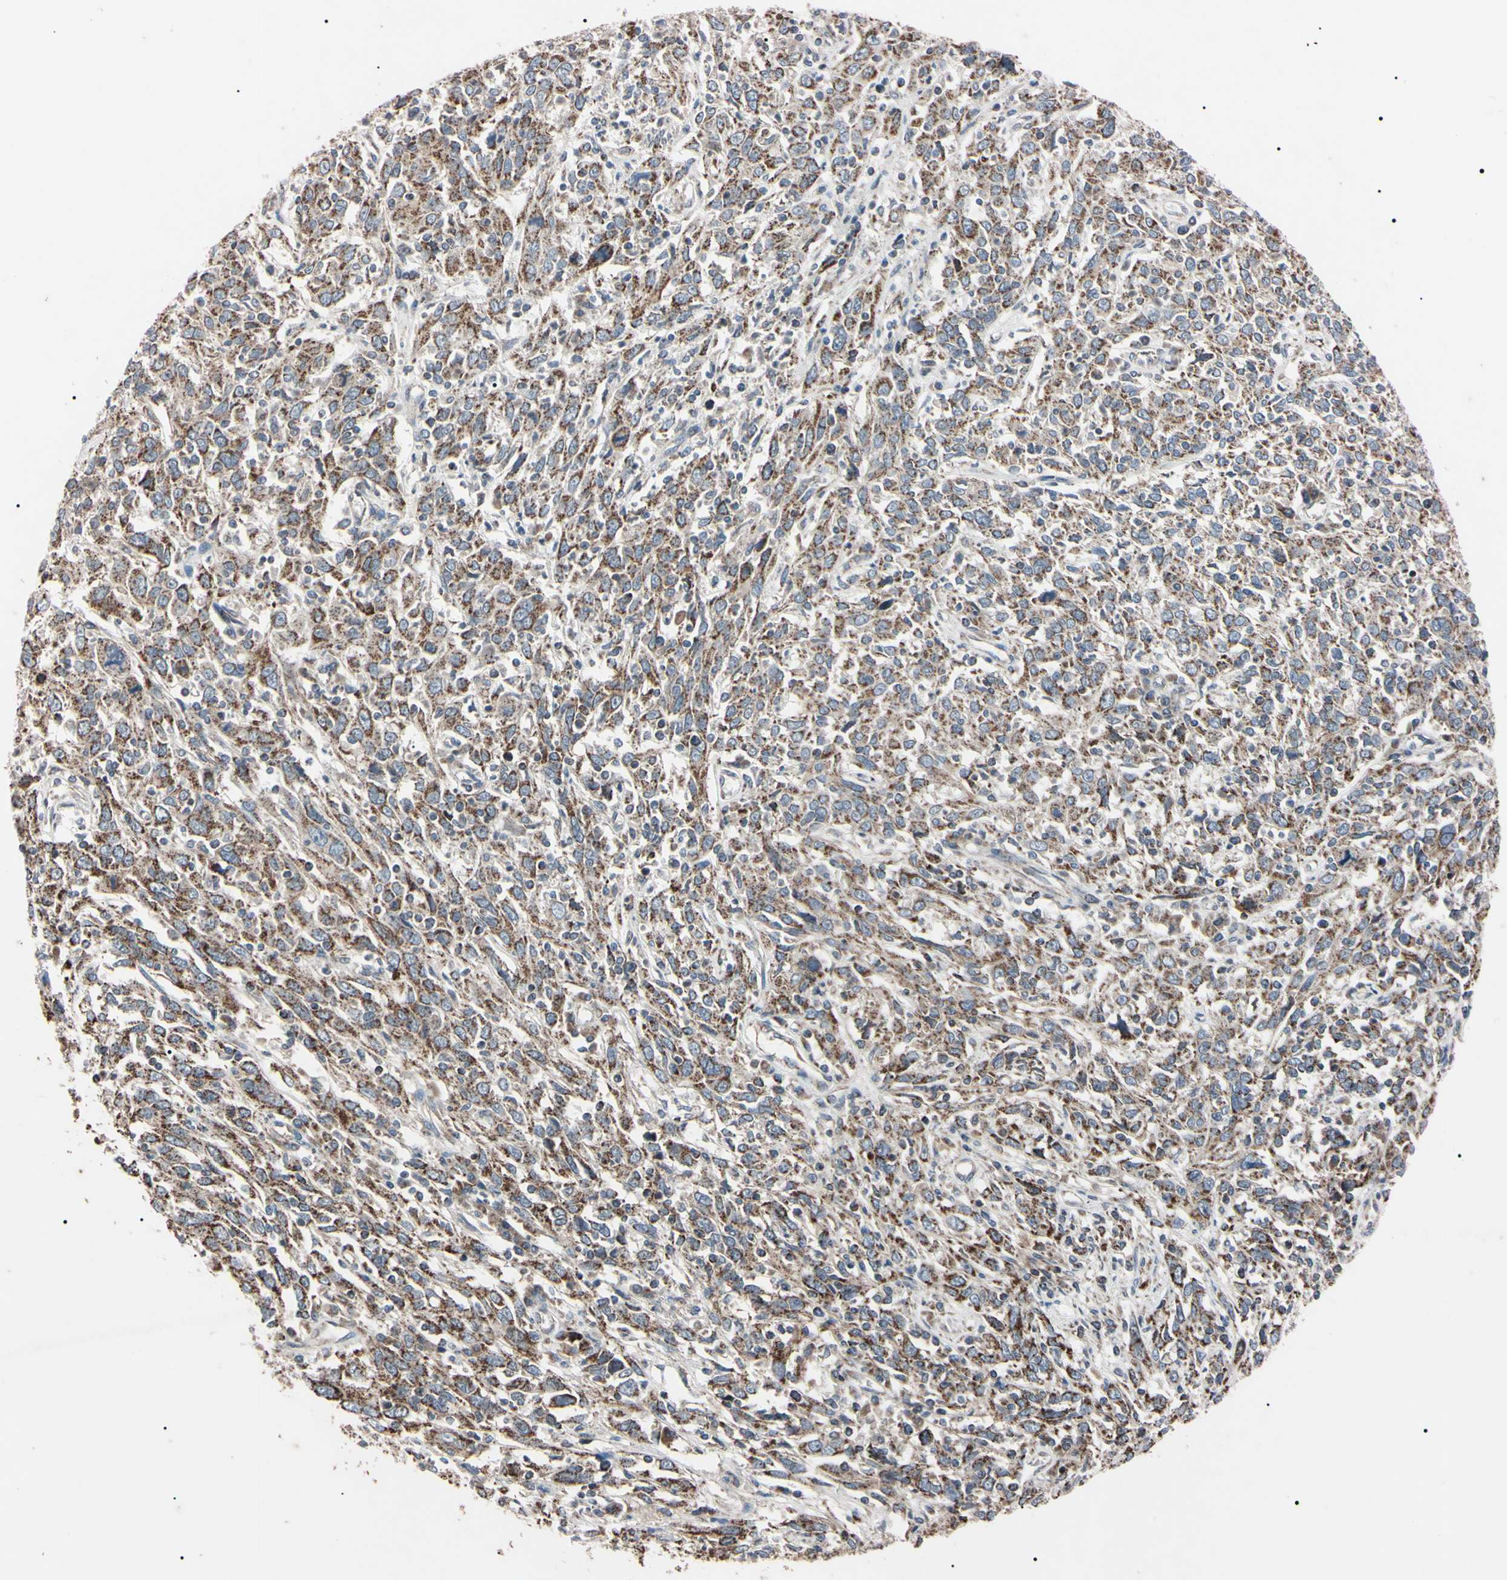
{"staining": {"intensity": "moderate", "quantity": ">75%", "location": "cytoplasmic/membranous"}, "tissue": "cervical cancer", "cell_type": "Tumor cells", "image_type": "cancer", "snomed": [{"axis": "morphology", "description": "Squamous cell carcinoma, NOS"}, {"axis": "topography", "description": "Cervix"}], "caption": "IHC of cervical squamous cell carcinoma reveals medium levels of moderate cytoplasmic/membranous positivity in approximately >75% of tumor cells. The protein of interest is shown in brown color, while the nuclei are stained blue.", "gene": "TNFRSF1A", "patient": {"sex": "female", "age": 46}}